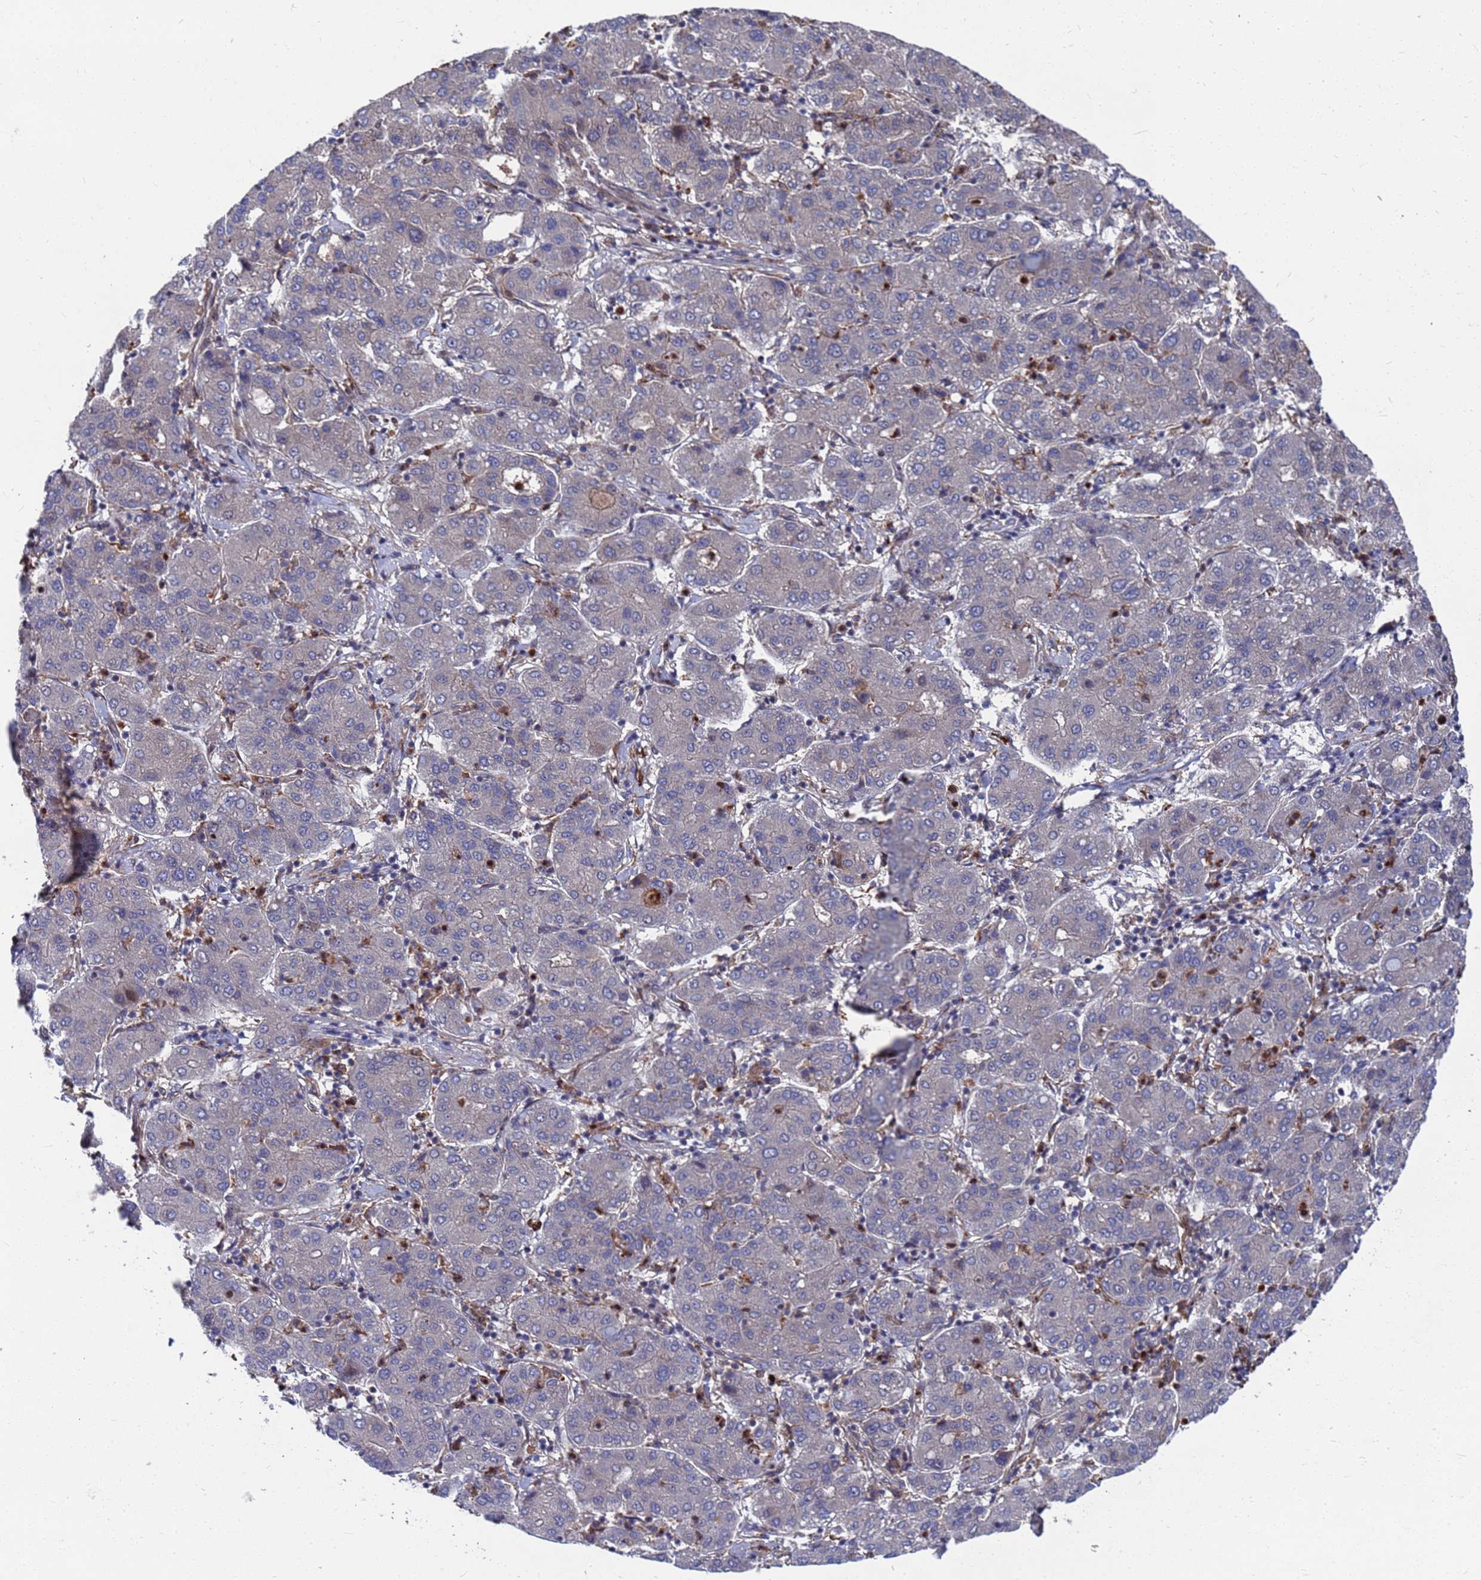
{"staining": {"intensity": "weak", "quantity": "<25%", "location": "cytoplasmic/membranous"}, "tissue": "liver cancer", "cell_type": "Tumor cells", "image_type": "cancer", "snomed": [{"axis": "morphology", "description": "Carcinoma, Hepatocellular, NOS"}, {"axis": "topography", "description": "Liver"}], "caption": "Immunohistochemical staining of human liver hepatocellular carcinoma demonstrates no significant expression in tumor cells.", "gene": "TMBIM6", "patient": {"sex": "male", "age": 65}}